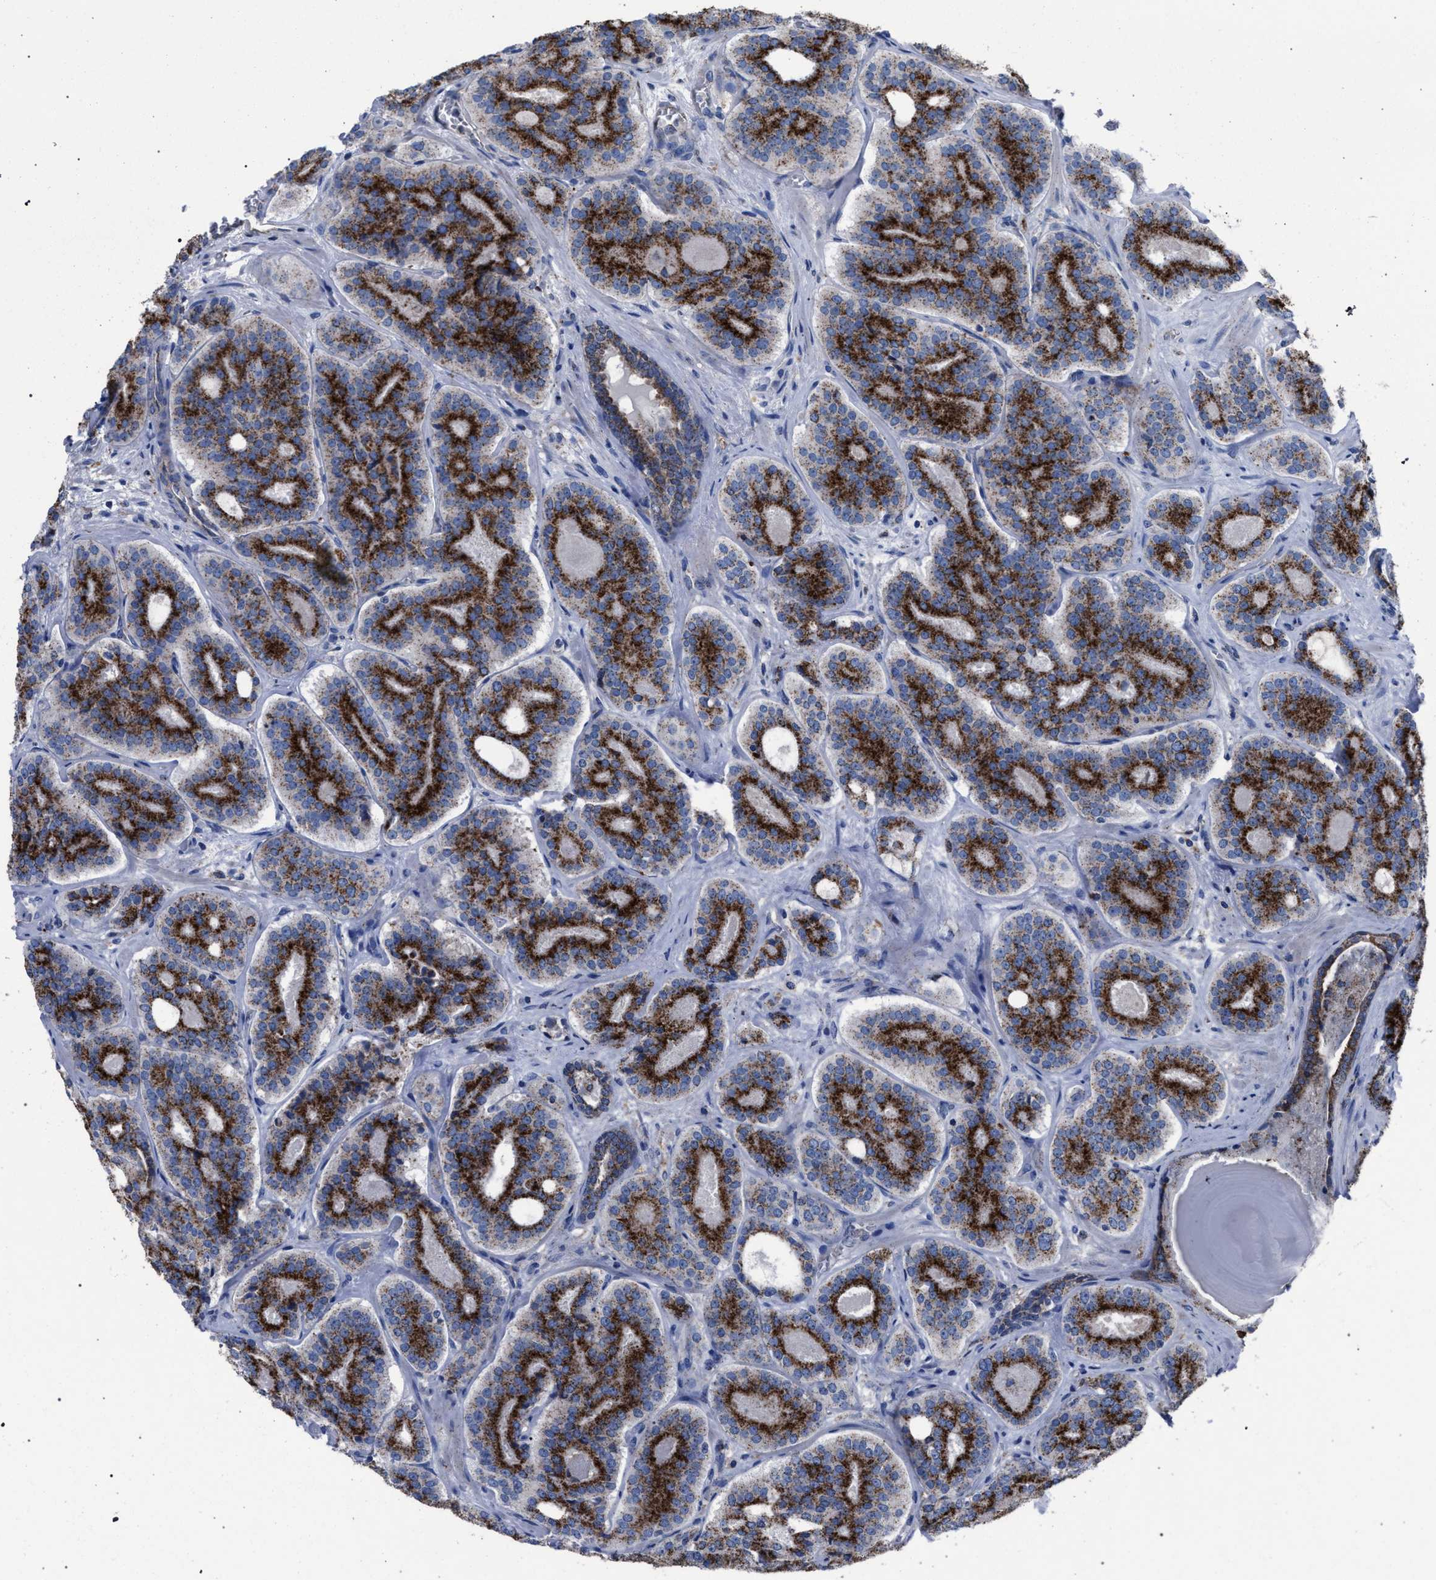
{"staining": {"intensity": "strong", "quantity": ">75%", "location": "cytoplasmic/membranous"}, "tissue": "prostate cancer", "cell_type": "Tumor cells", "image_type": "cancer", "snomed": [{"axis": "morphology", "description": "Adenocarcinoma, High grade"}, {"axis": "topography", "description": "Prostate"}], "caption": "Strong cytoplasmic/membranous positivity for a protein is appreciated in approximately >75% of tumor cells of prostate high-grade adenocarcinoma using immunohistochemistry (IHC).", "gene": "HSD17B4", "patient": {"sex": "male", "age": 60}}